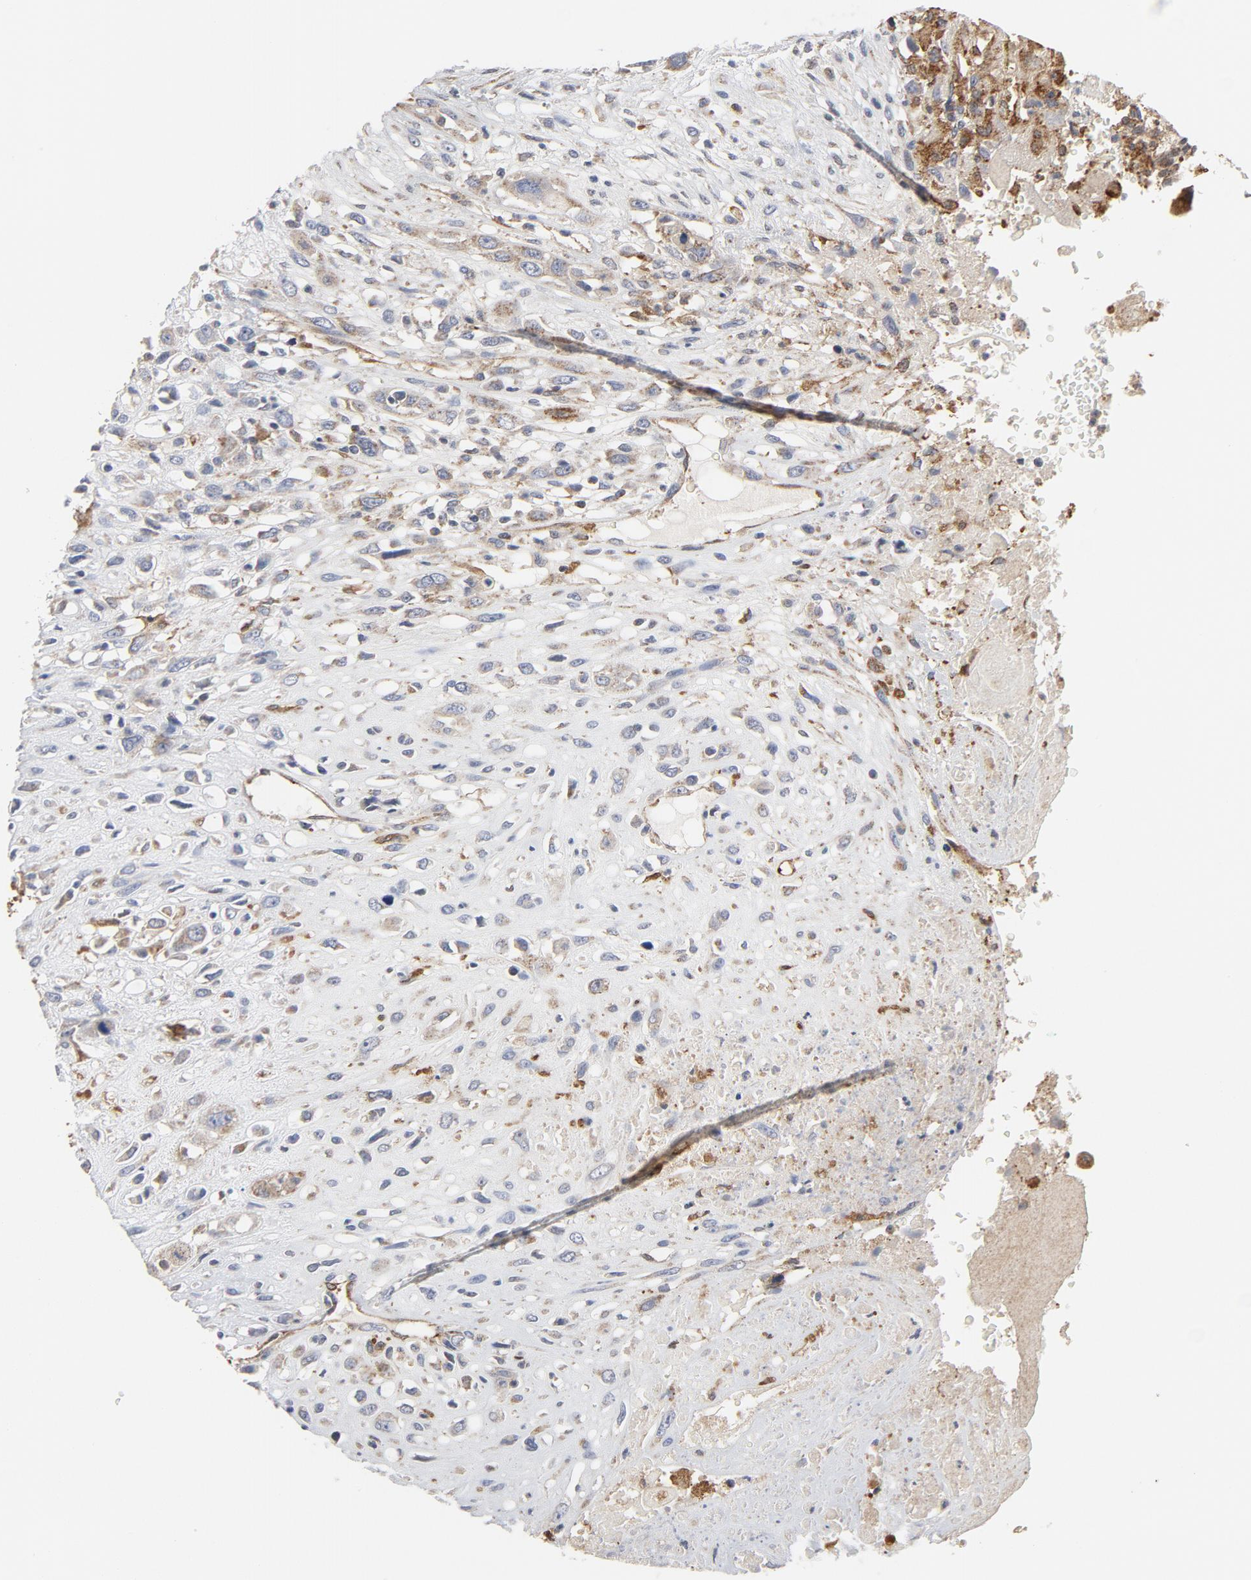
{"staining": {"intensity": "weak", "quantity": "25%-75%", "location": "cytoplasmic/membranous"}, "tissue": "head and neck cancer", "cell_type": "Tumor cells", "image_type": "cancer", "snomed": [{"axis": "morphology", "description": "Necrosis, NOS"}, {"axis": "morphology", "description": "Neoplasm, malignant, NOS"}, {"axis": "topography", "description": "Salivary gland"}, {"axis": "topography", "description": "Head-Neck"}], "caption": "Tumor cells exhibit low levels of weak cytoplasmic/membranous expression in approximately 25%-75% of cells in human head and neck malignant neoplasm.", "gene": "RAPGEF4", "patient": {"sex": "male", "age": 43}}